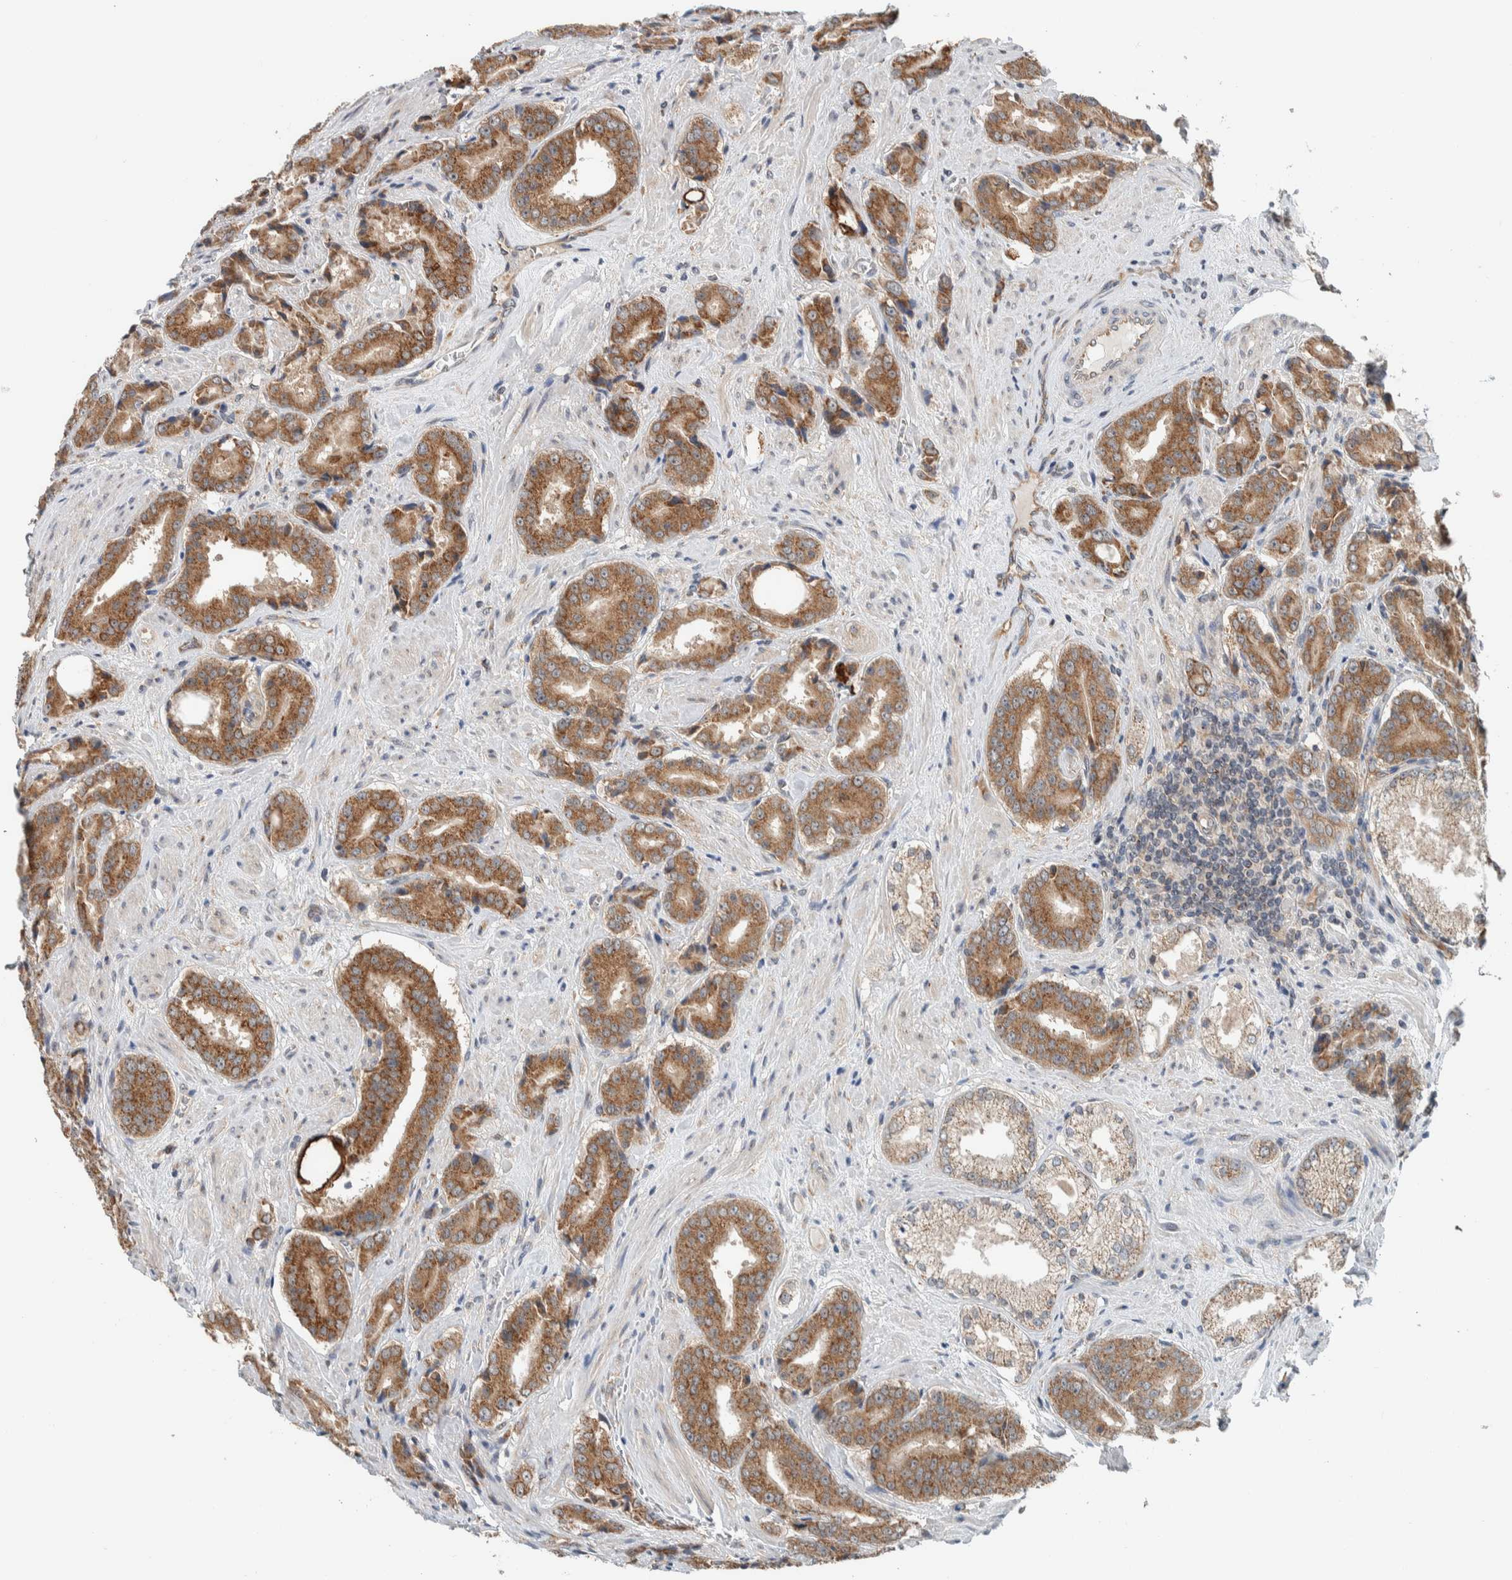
{"staining": {"intensity": "moderate", "quantity": ">75%", "location": "cytoplasmic/membranous"}, "tissue": "prostate cancer", "cell_type": "Tumor cells", "image_type": "cancer", "snomed": [{"axis": "morphology", "description": "Adenocarcinoma, High grade"}, {"axis": "topography", "description": "Prostate"}], "caption": "A brown stain highlights moderate cytoplasmic/membranous positivity of a protein in human high-grade adenocarcinoma (prostate) tumor cells.", "gene": "RERE", "patient": {"sex": "male", "age": 71}}